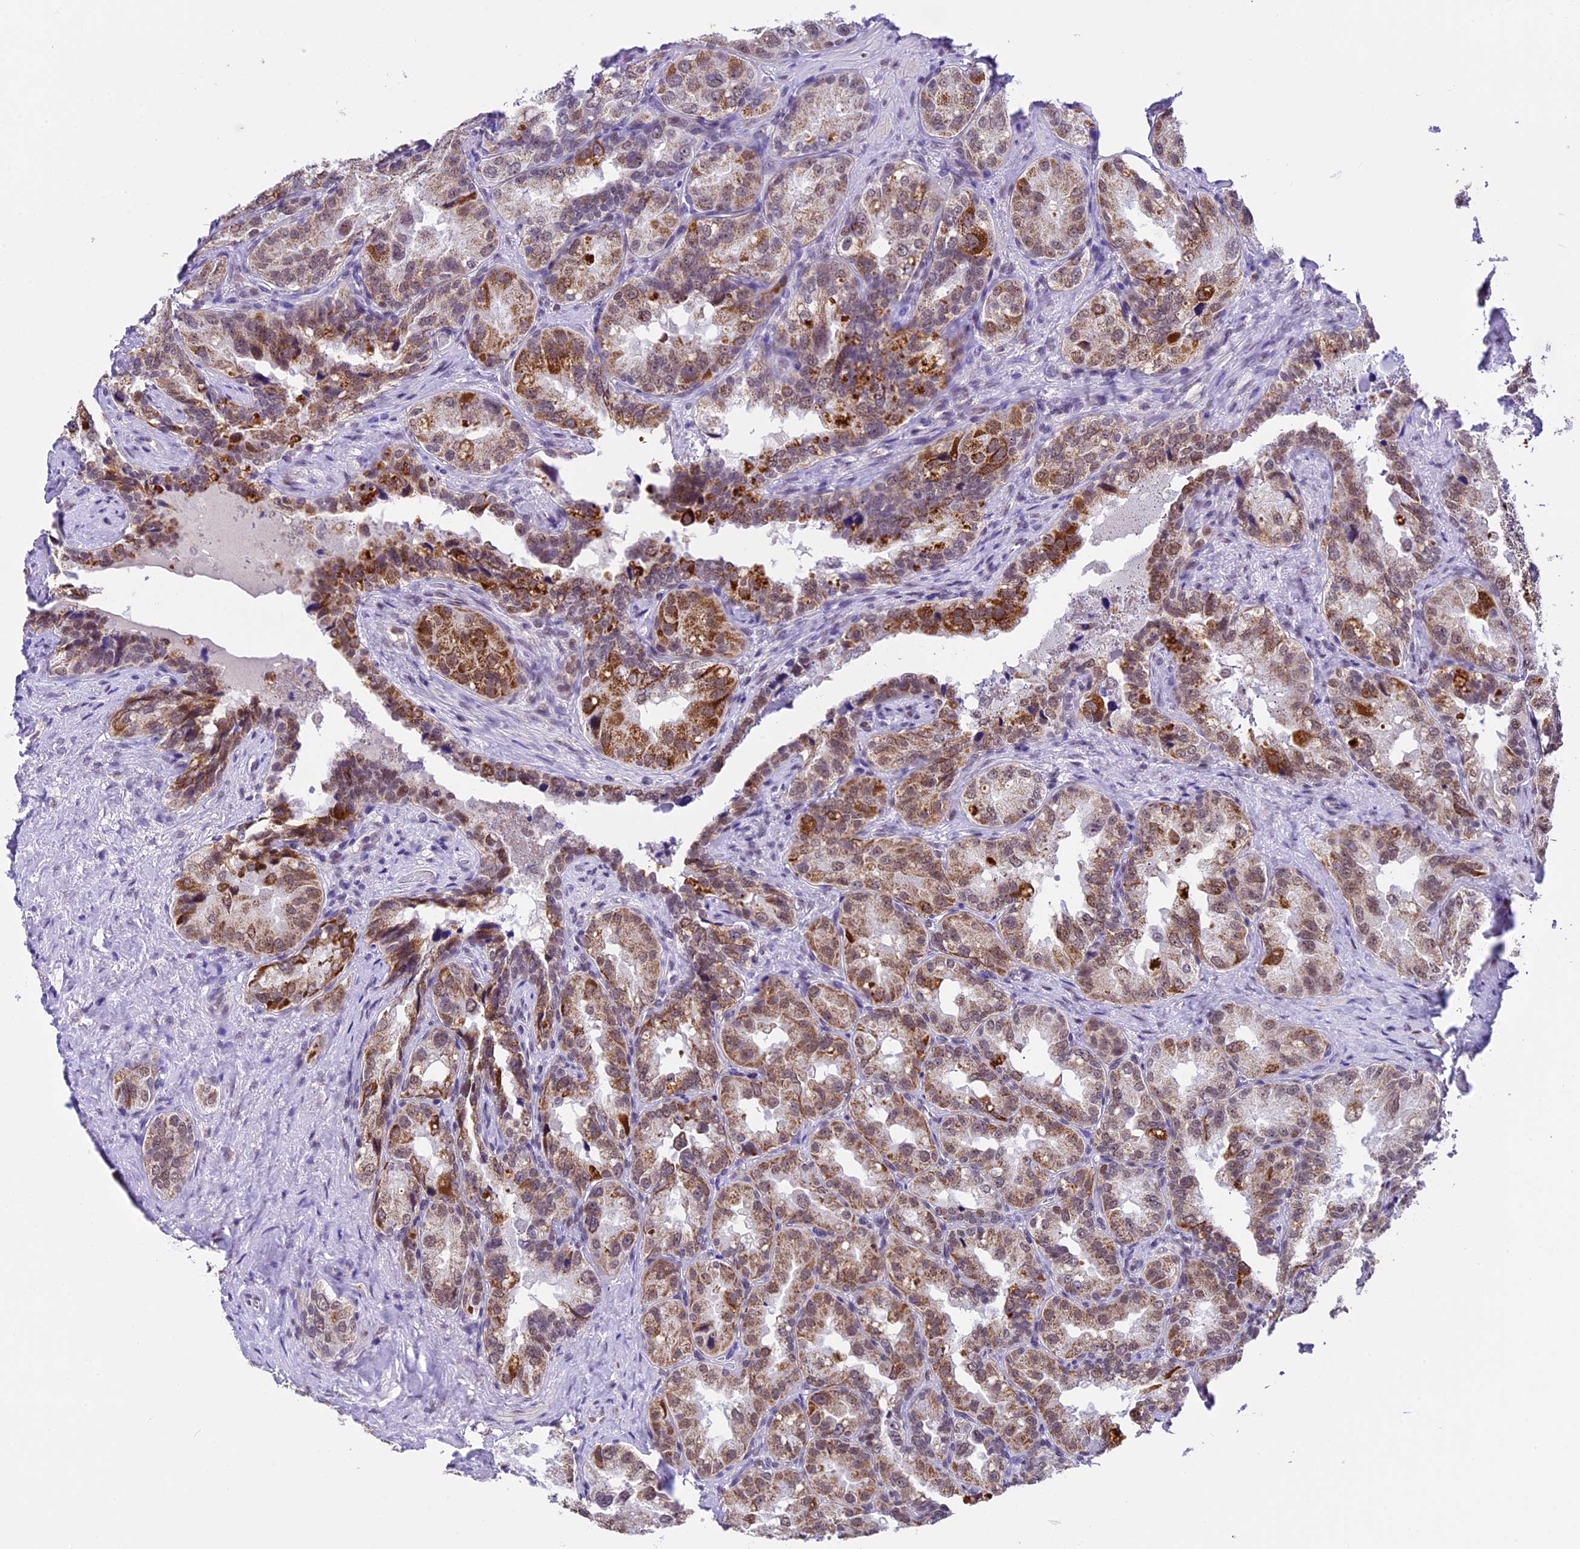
{"staining": {"intensity": "strong", "quantity": "25%-75%", "location": "cytoplasmic/membranous"}, "tissue": "seminal vesicle", "cell_type": "Glandular cells", "image_type": "normal", "snomed": [{"axis": "morphology", "description": "Normal tissue, NOS"}, {"axis": "topography", "description": "Seminal veicle"}, {"axis": "topography", "description": "Peripheral nerve tissue"}], "caption": "Immunohistochemistry (IHC) of benign human seminal vesicle exhibits high levels of strong cytoplasmic/membranous staining in about 25%-75% of glandular cells.", "gene": "CARS2", "patient": {"sex": "male", "age": 67}}